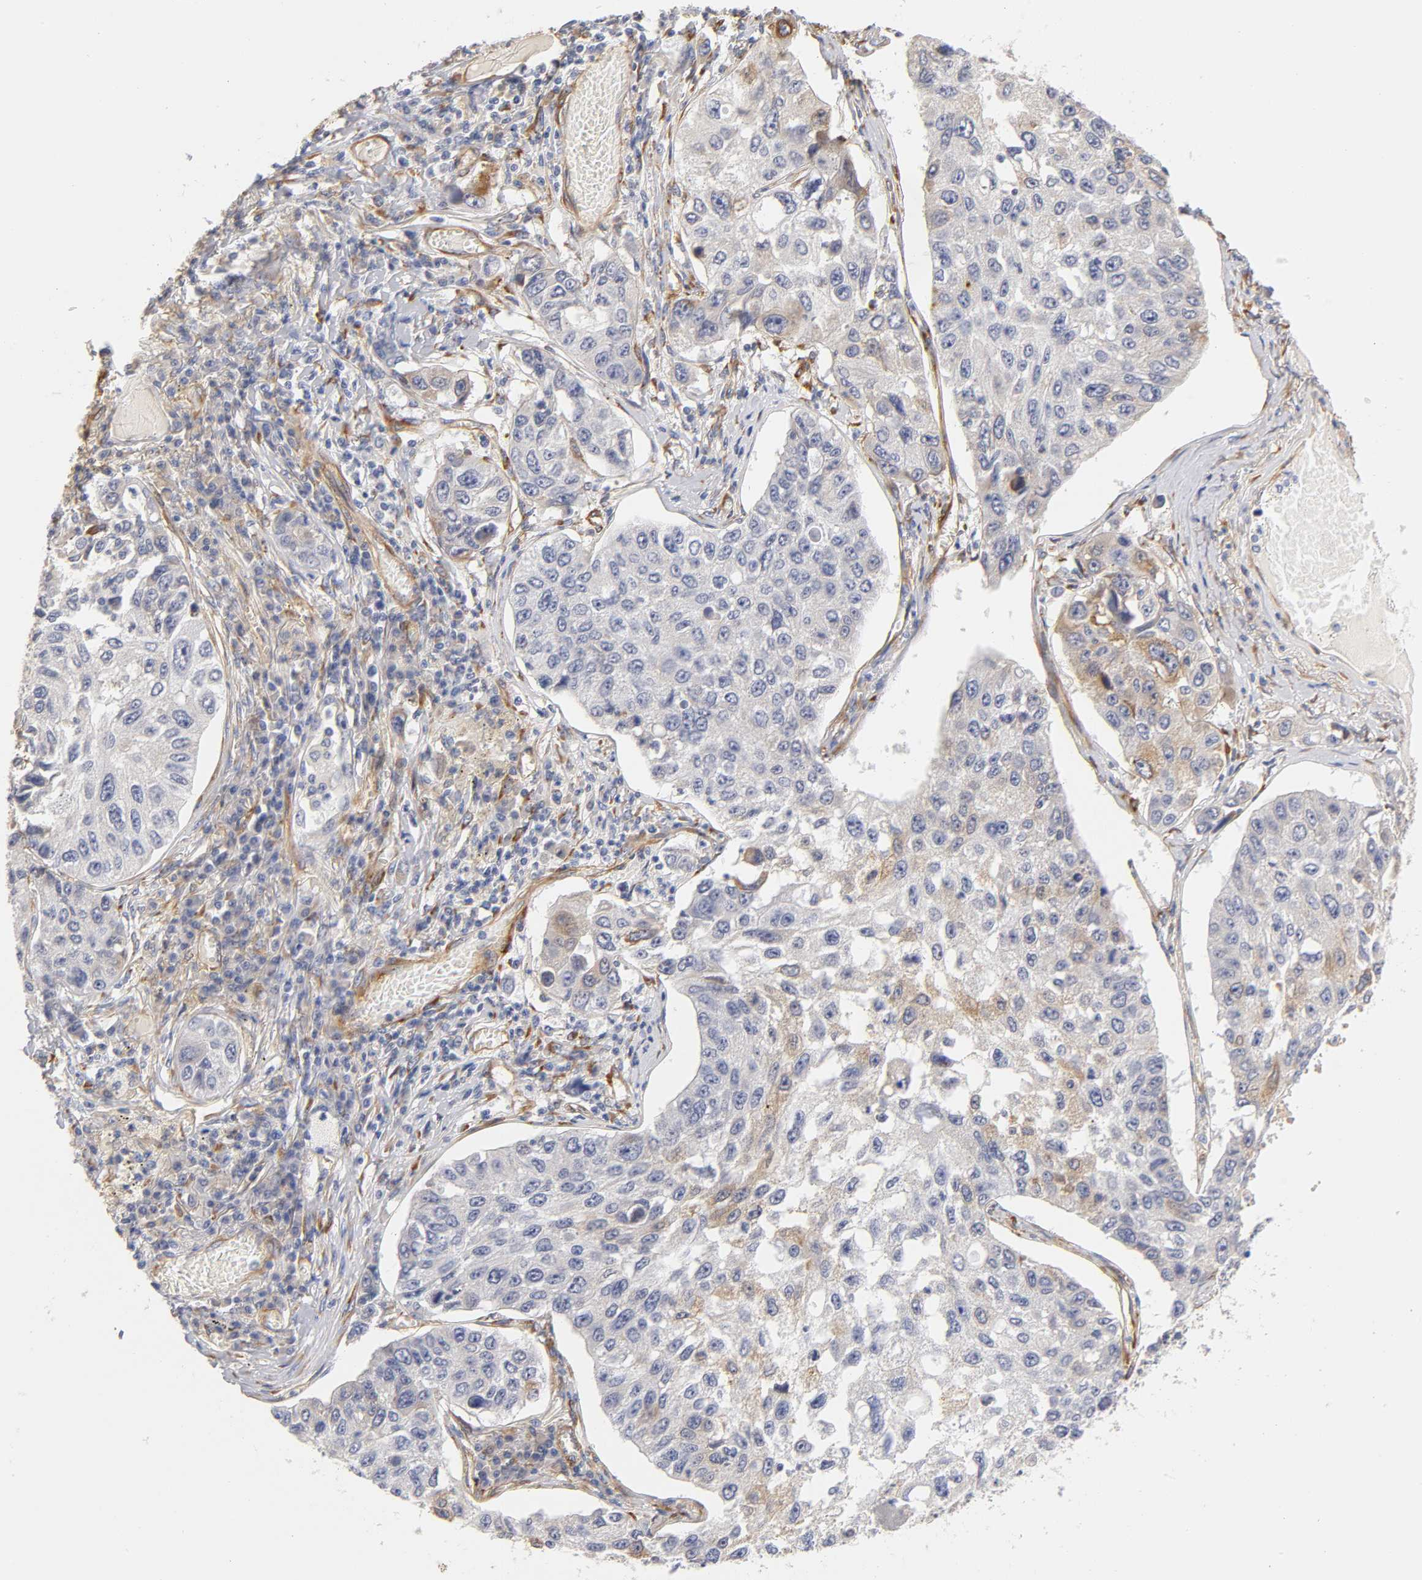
{"staining": {"intensity": "negative", "quantity": "none", "location": "none"}, "tissue": "lung cancer", "cell_type": "Tumor cells", "image_type": "cancer", "snomed": [{"axis": "morphology", "description": "Squamous cell carcinoma, NOS"}, {"axis": "topography", "description": "Lung"}], "caption": "IHC of lung cancer displays no positivity in tumor cells.", "gene": "LAMB1", "patient": {"sex": "male", "age": 71}}